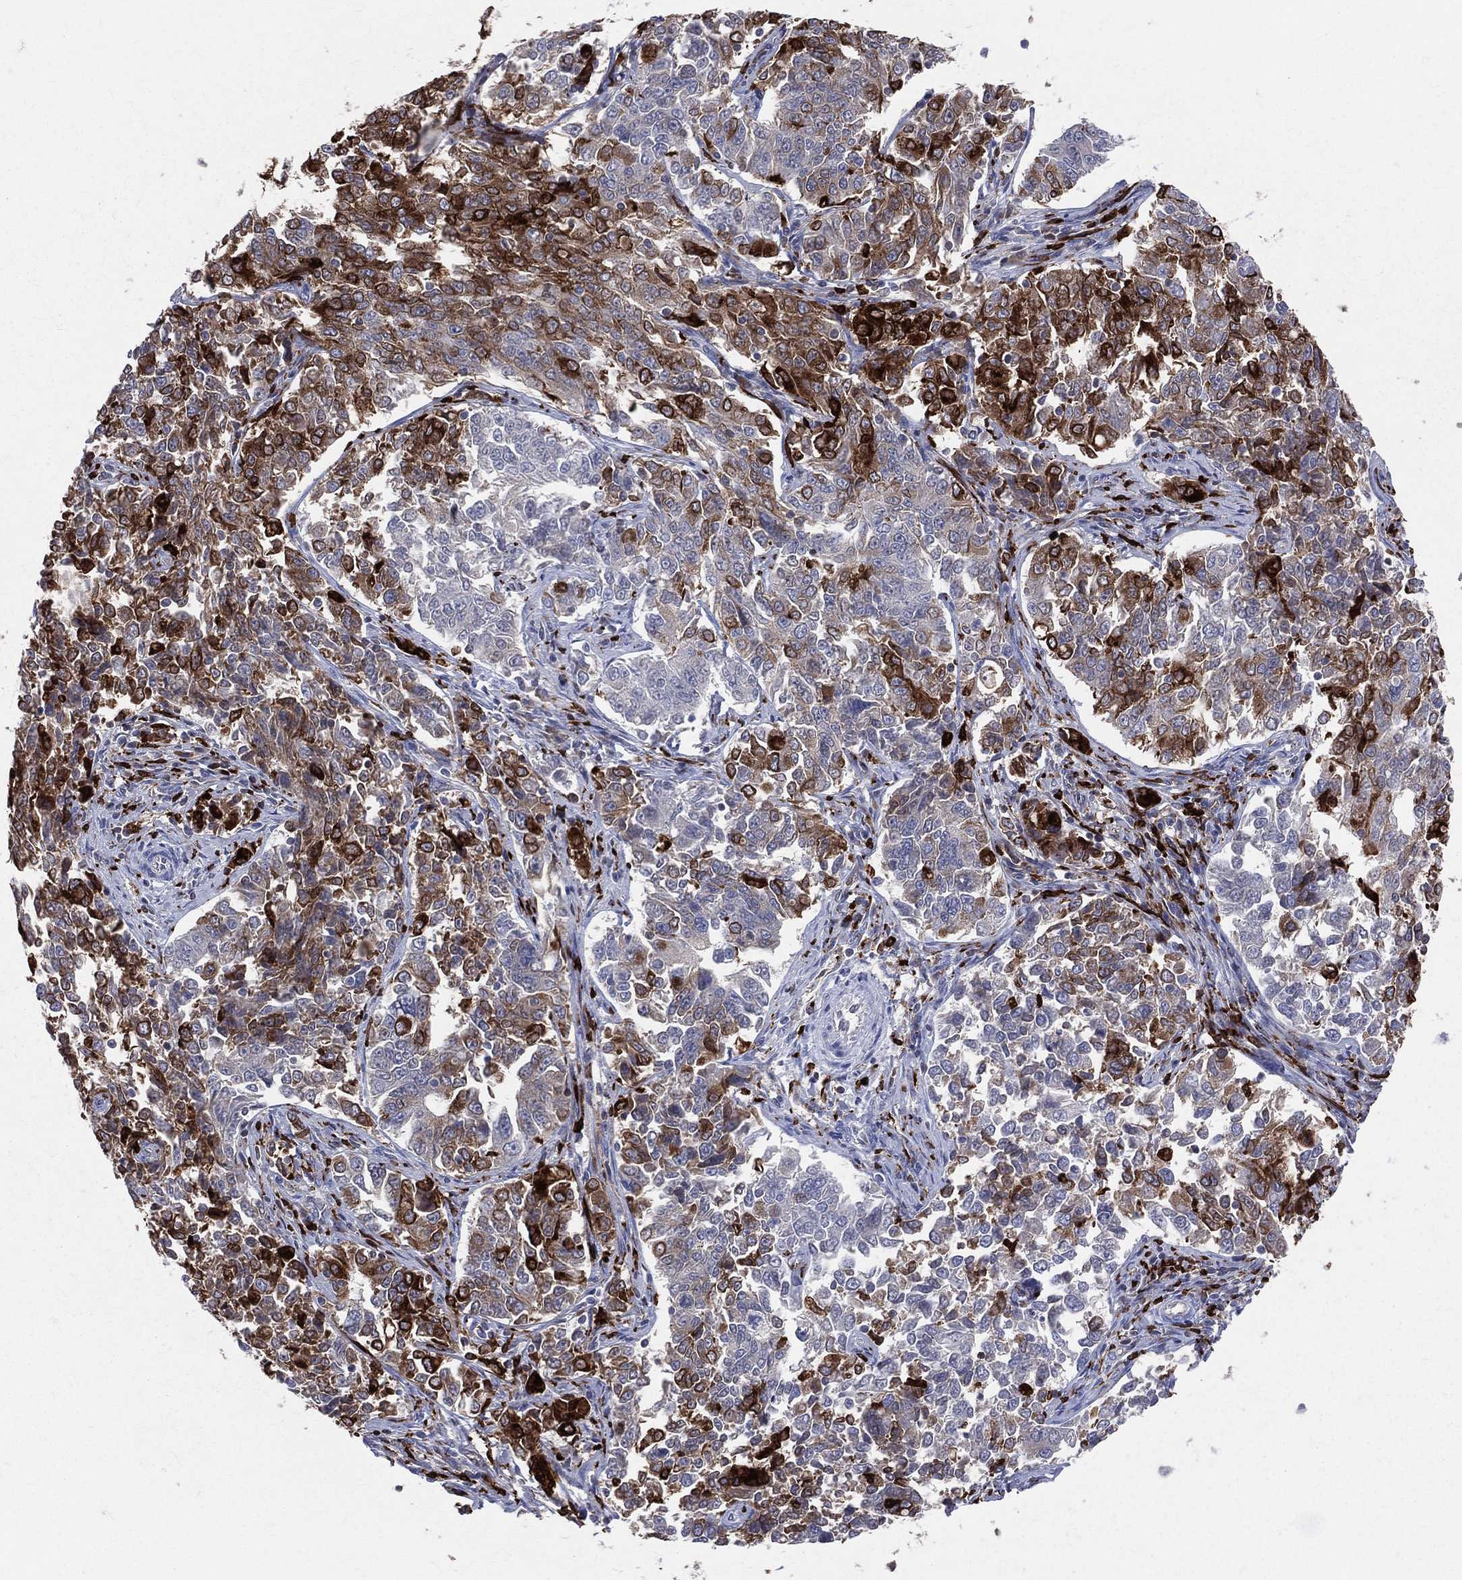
{"staining": {"intensity": "strong", "quantity": "25%-75%", "location": "cytoplasmic/membranous"}, "tissue": "endometrial cancer", "cell_type": "Tumor cells", "image_type": "cancer", "snomed": [{"axis": "morphology", "description": "Adenocarcinoma, NOS"}, {"axis": "topography", "description": "Endometrium"}], "caption": "There is high levels of strong cytoplasmic/membranous positivity in tumor cells of adenocarcinoma (endometrial), as demonstrated by immunohistochemical staining (brown color).", "gene": "CD74", "patient": {"sex": "female", "age": 43}}